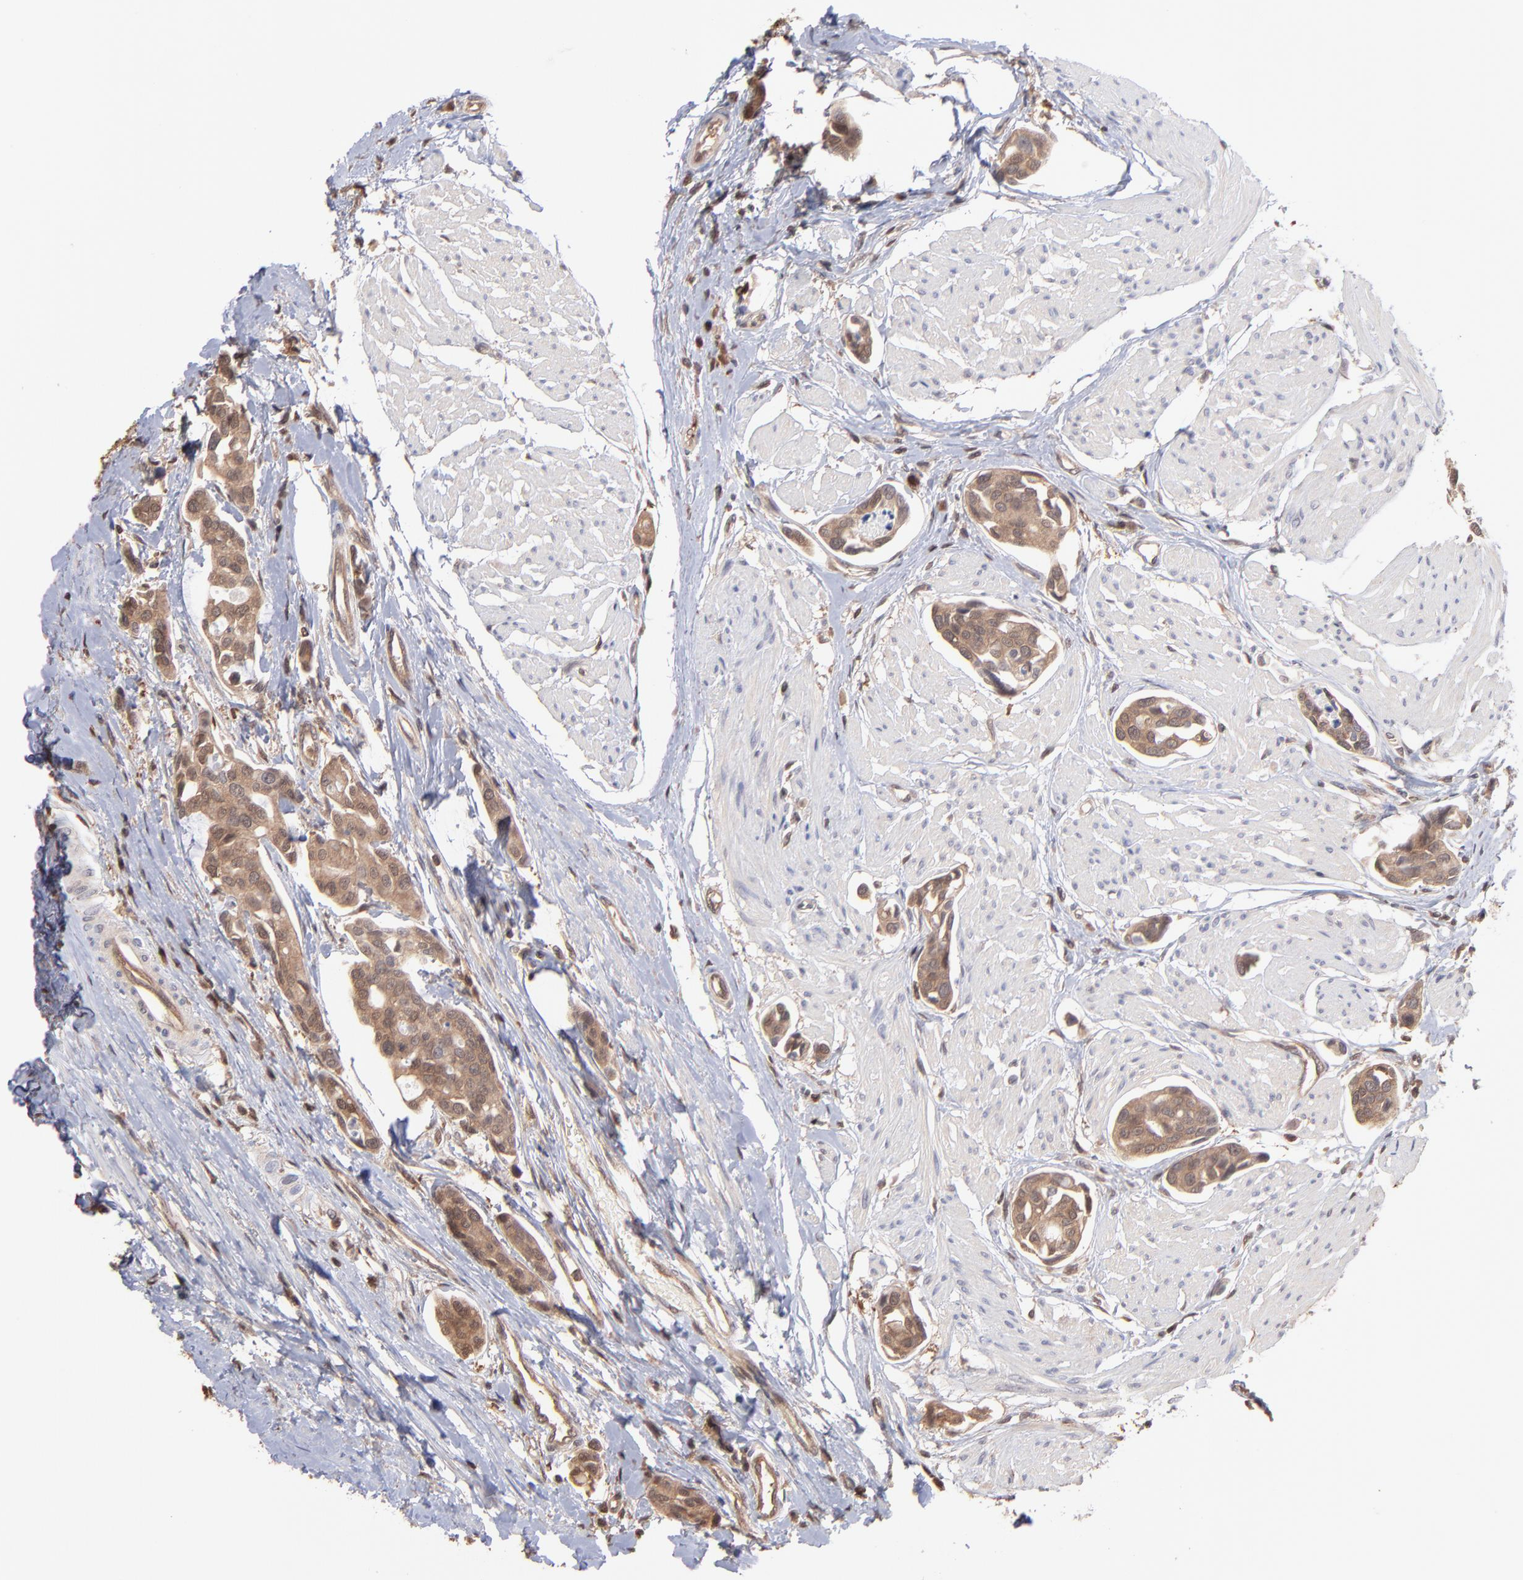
{"staining": {"intensity": "strong", "quantity": ">75%", "location": "cytoplasmic/membranous"}, "tissue": "urothelial cancer", "cell_type": "Tumor cells", "image_type": "cancer", "snomed": [{"axis": "morphology", "description": "Urothelial carcinoma, High grade"}, {"axis": "topography", "description": "Urinary bladder"}], "caption": "Strong cytoplasmic/membranous staining for a protein is present in approximately >75% of tumor cells of urothelial carcinoma (high-grade) using IHC.", "gene": "MAP2K2", "patient": {"sex": "male", "age": 78}}